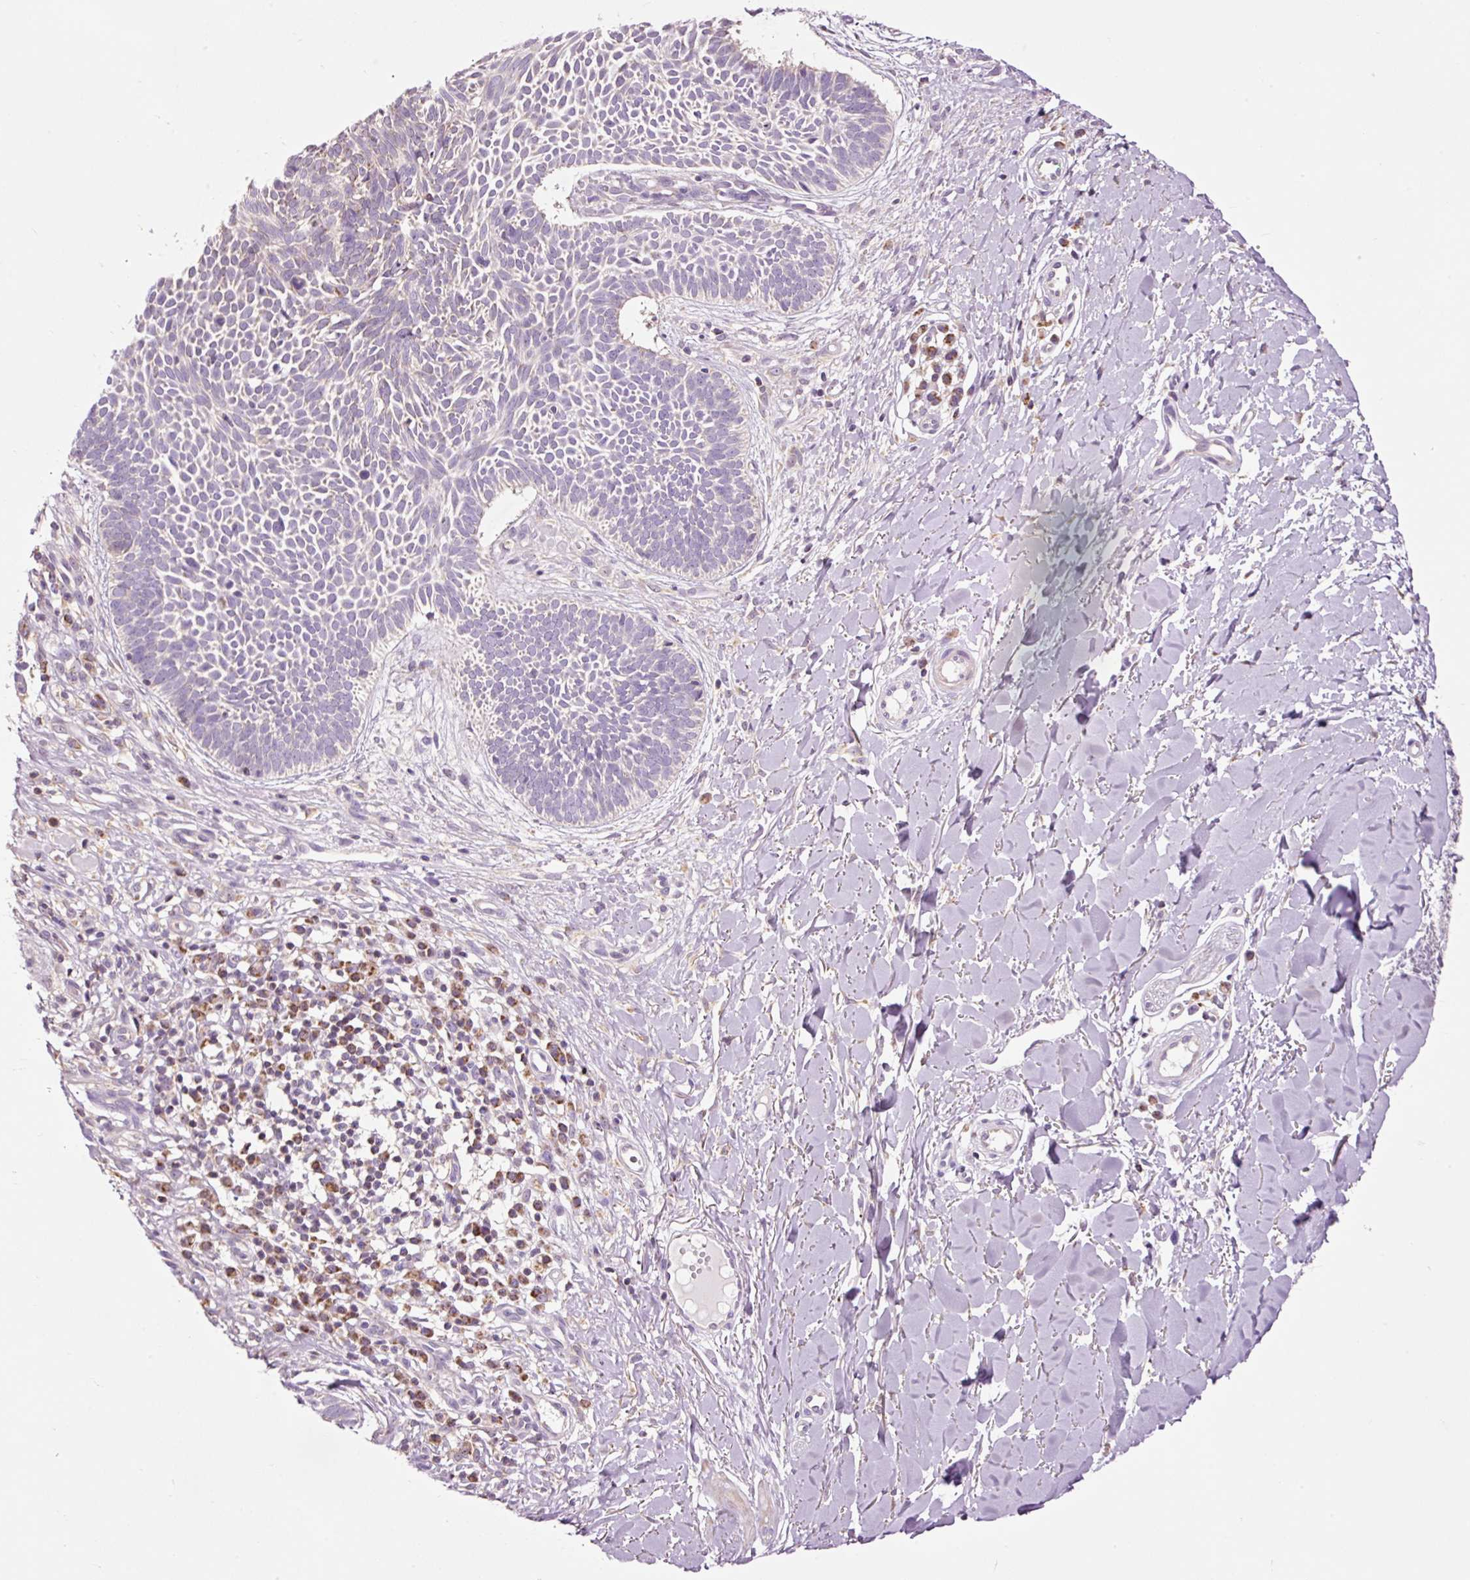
{"staining": {"intensity": "negative", "quantity": "none", "location": "none"}, "tissue": "skin cancer", "cell_type": "Tumor cells", "image_type": "cancer", "snomed": [{"axis": "morphology", "description": "Basal cell carcinoma"}, {"axis": "topography", "description": "Skin"}], "caption": "Photomicrograph shows no protein staining in tumor cells of skin basal cell carcinoma tissue. (DAB IHC, high magnification).", "gene": "PRDX5", "patient": {"sex": "male", "age": 49}}